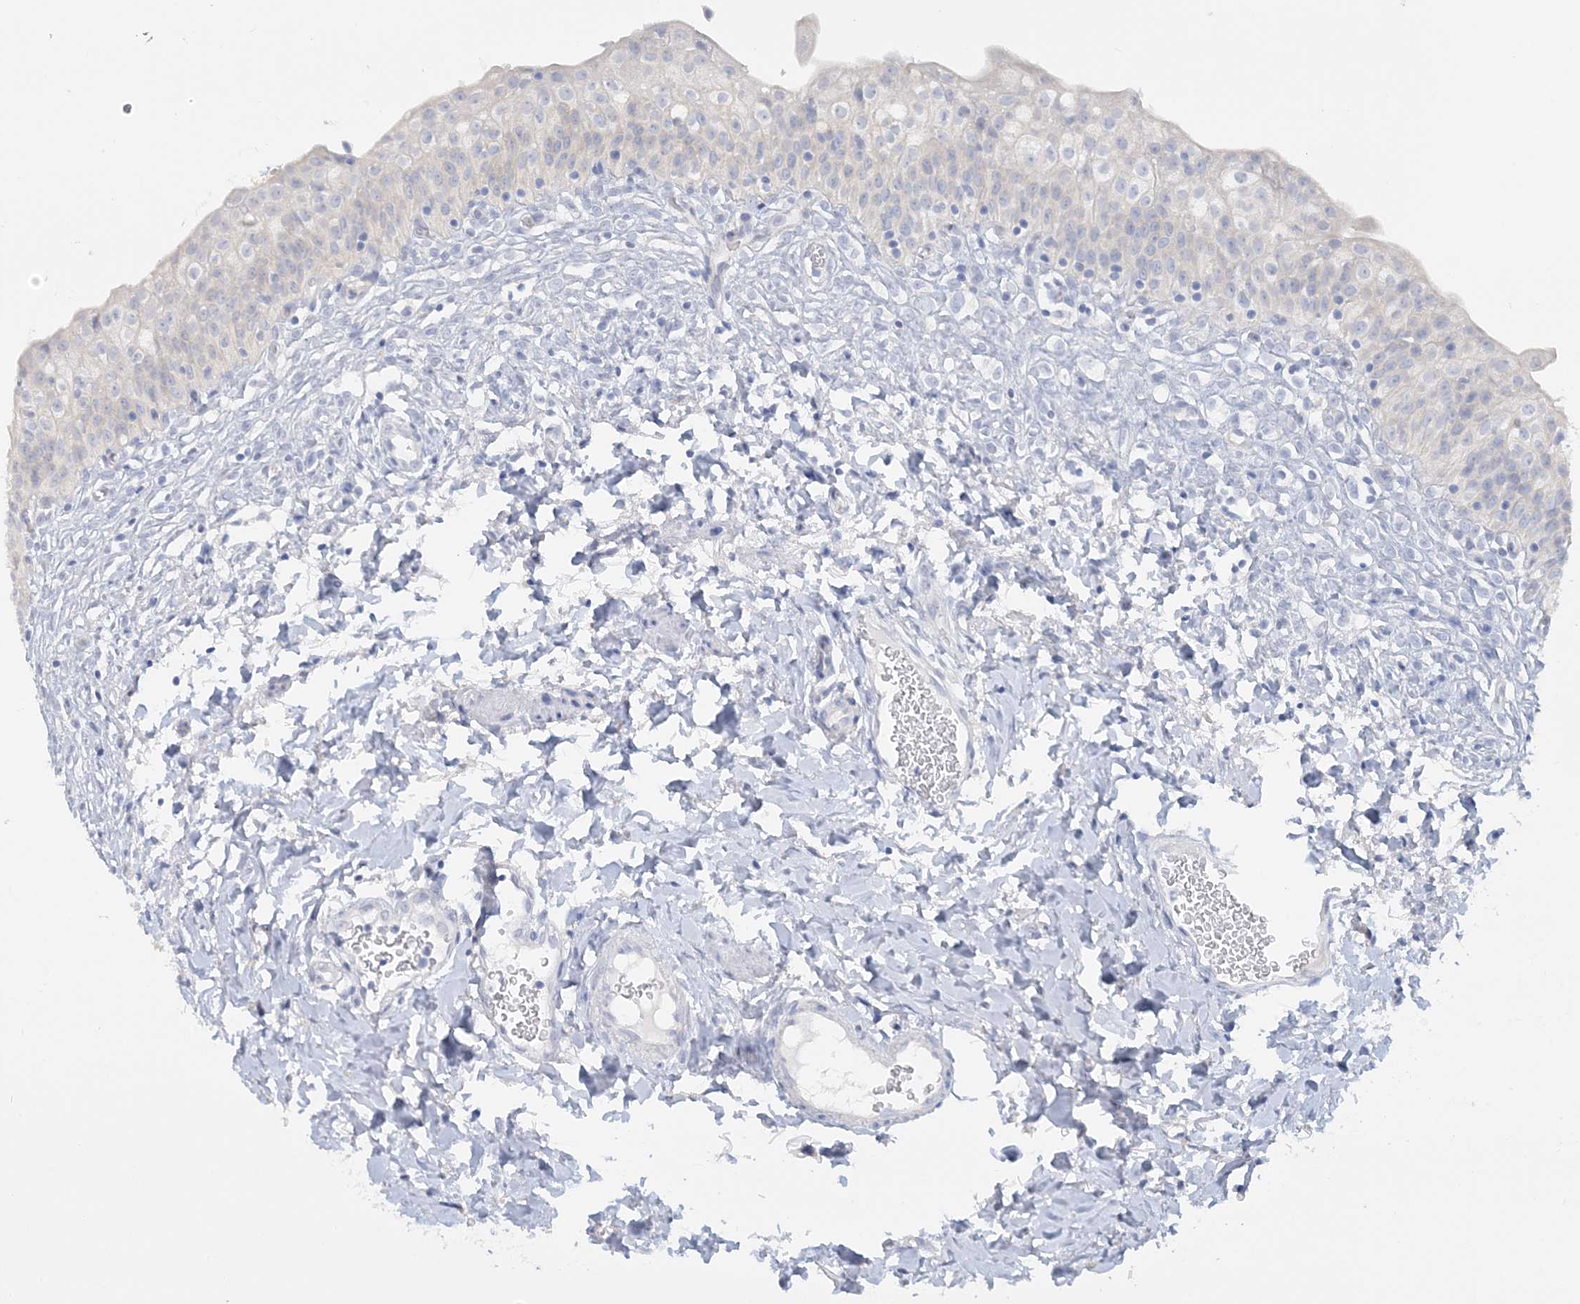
{"staining": {"intensity": "negative", "quantity": "none", "location": "none"}, "tissue": "urinary bladder", "cell_type": "Urothelial cells", "image_type": "normal", "snomed": [{"axis": "morphology", "description": "Normal tissue, NOS"}, {"axis": "topography", "description": "Urinary bladder"}], "caption": "Immunohistochemistry image of unremarkable urinary bladder: human urinary bladder stained with DAB reveals no significant protein staining in urothelial cells. Brightfield microscopy of immunohistochemistry (IHC) stained with DAB (brown) and hematoxylin (blue), captured at high magnification.", "gene": "ENSG00000288637", "patient": {"sex": "male", "age": 55}}